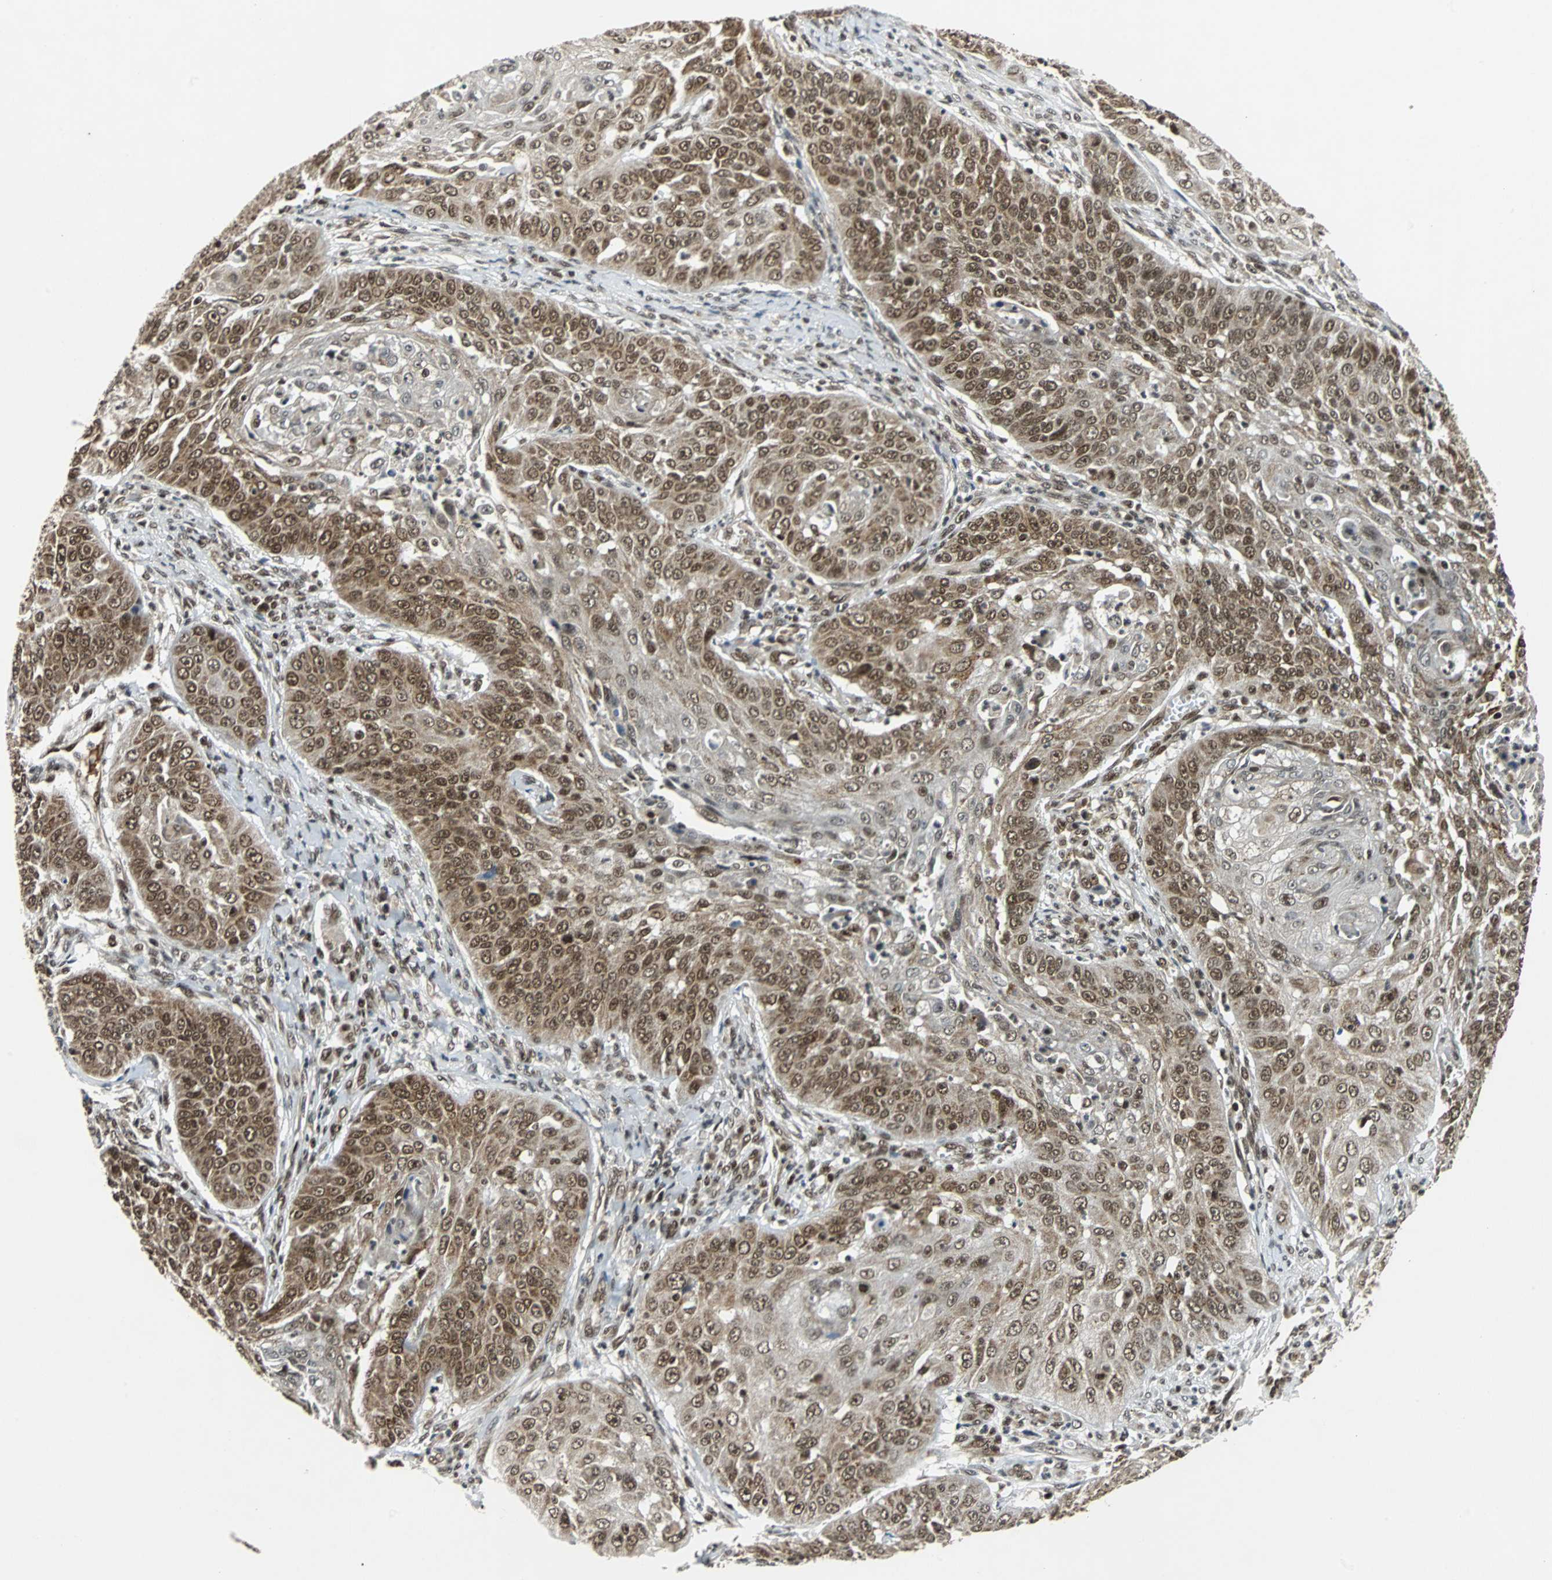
{"staining": {"intensity": "strong", "quantity": ">75%", "location": "cytoplasmic/membranous,nuclear"}, "tissue": "cervical cancer", "cell_type": "Tumor cells", "image_type": "cancer", "snomed": [{"axis": "morphology", "description": "Squamous cell carcinoma, NOS"}, {"axis": "topography", "description": "Cervix"}], "caption": "Immunohistochemistry of cervical cancer (squamous cell carcinoma) displays high levels of strong cytoplasmic/membranous and nuclear staining in approximately >75% of tumor cells.", "gene": "TAF5", "patient": {"sex": "female", "age": 64}}